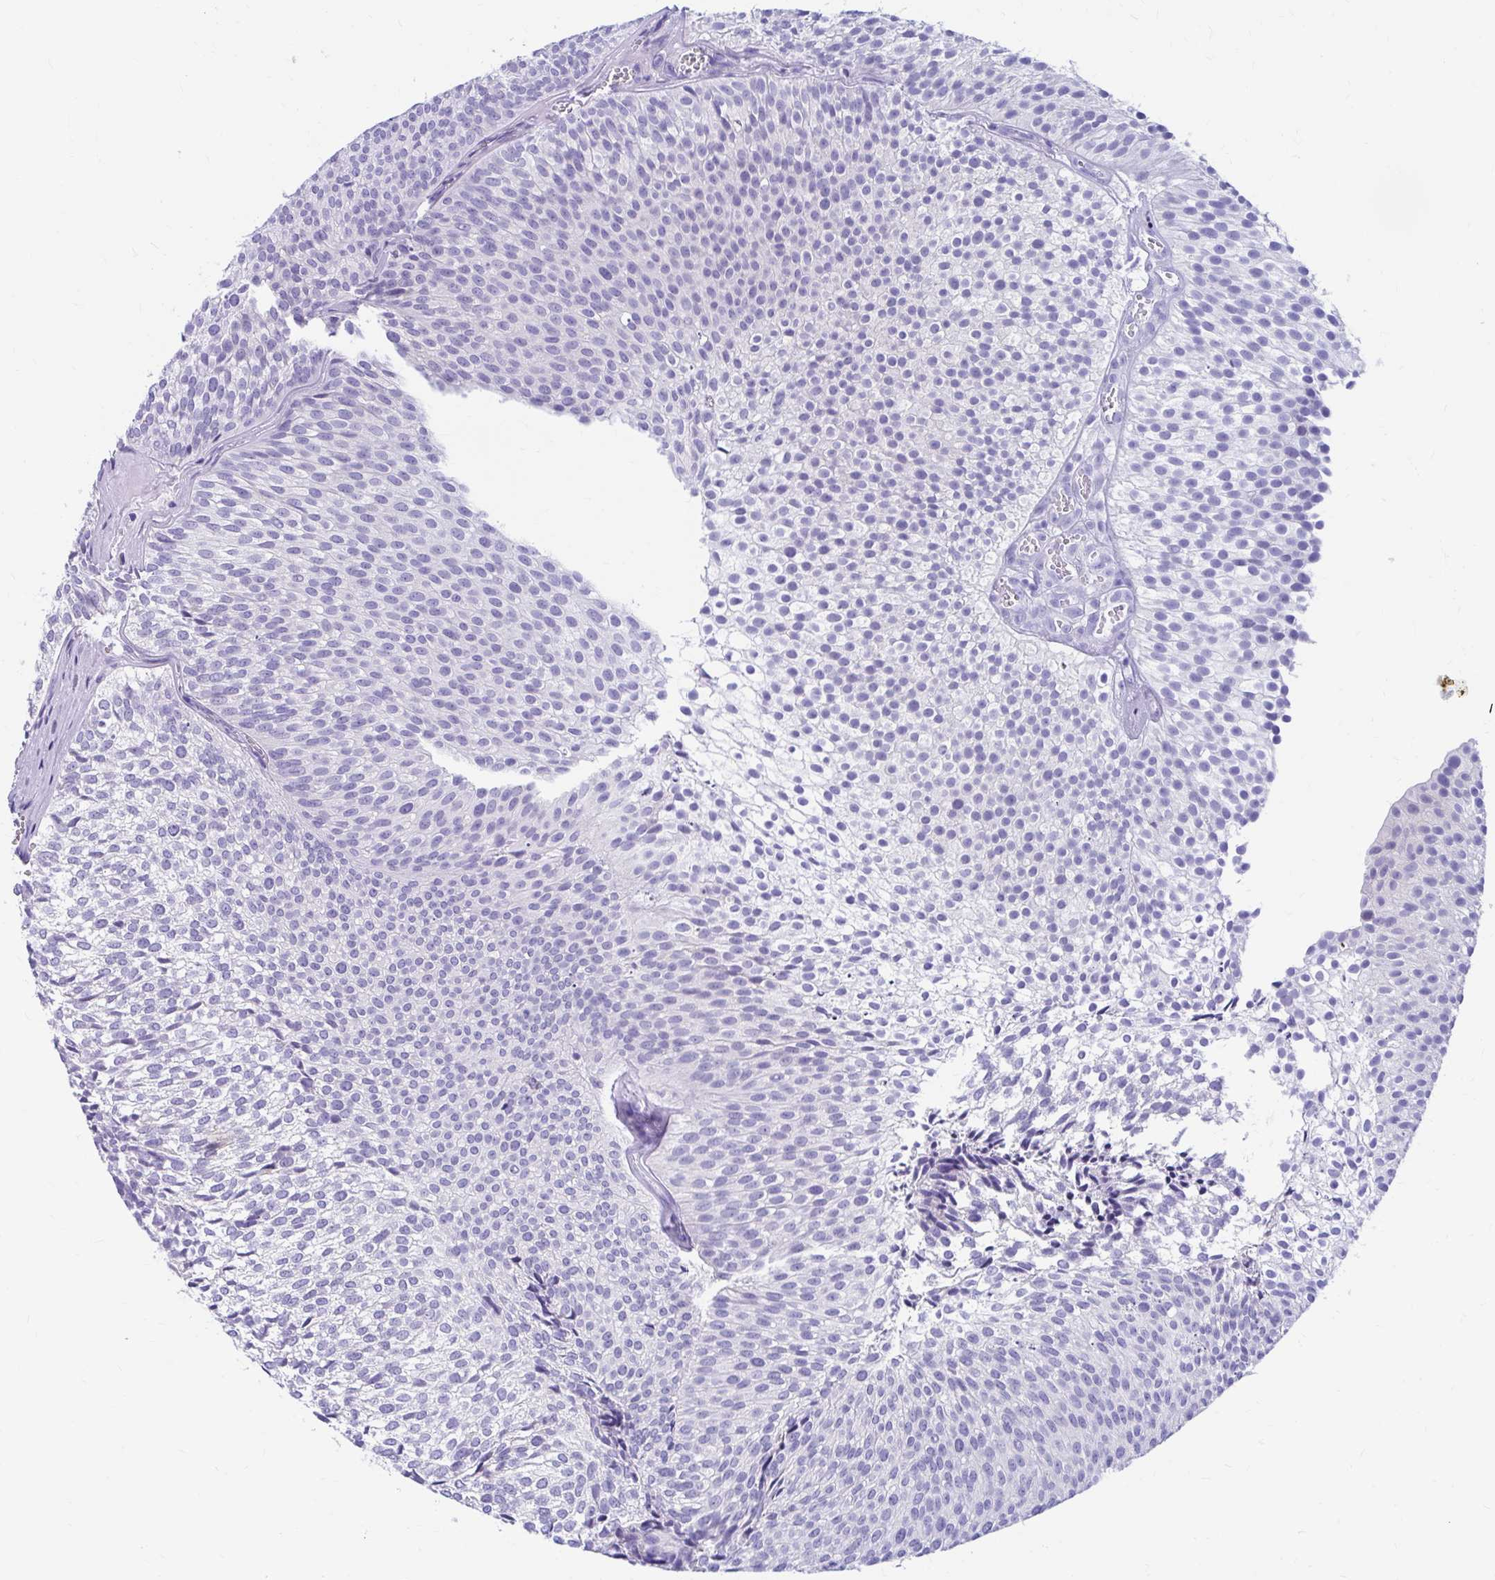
{"staining": {"intensity": "negative", "quantity": "none", "location": "none"}, "tissue": "urothelial cancer", "cell_type": "Tumor cells", "image_type": "cancer", "snomed": [{"axis": "morphology", "description": "Urothelial carcinoma, Low grade"}, {"axis": "topography", "description": "Urinary bladder"}], "caption": "This is an immunohistochemistry image of human urothelial carcinoma (low-grade). There is no positivity in tumor cells.", "gene": "NSG2", "patient": {"sex": "male", "age": 91}}